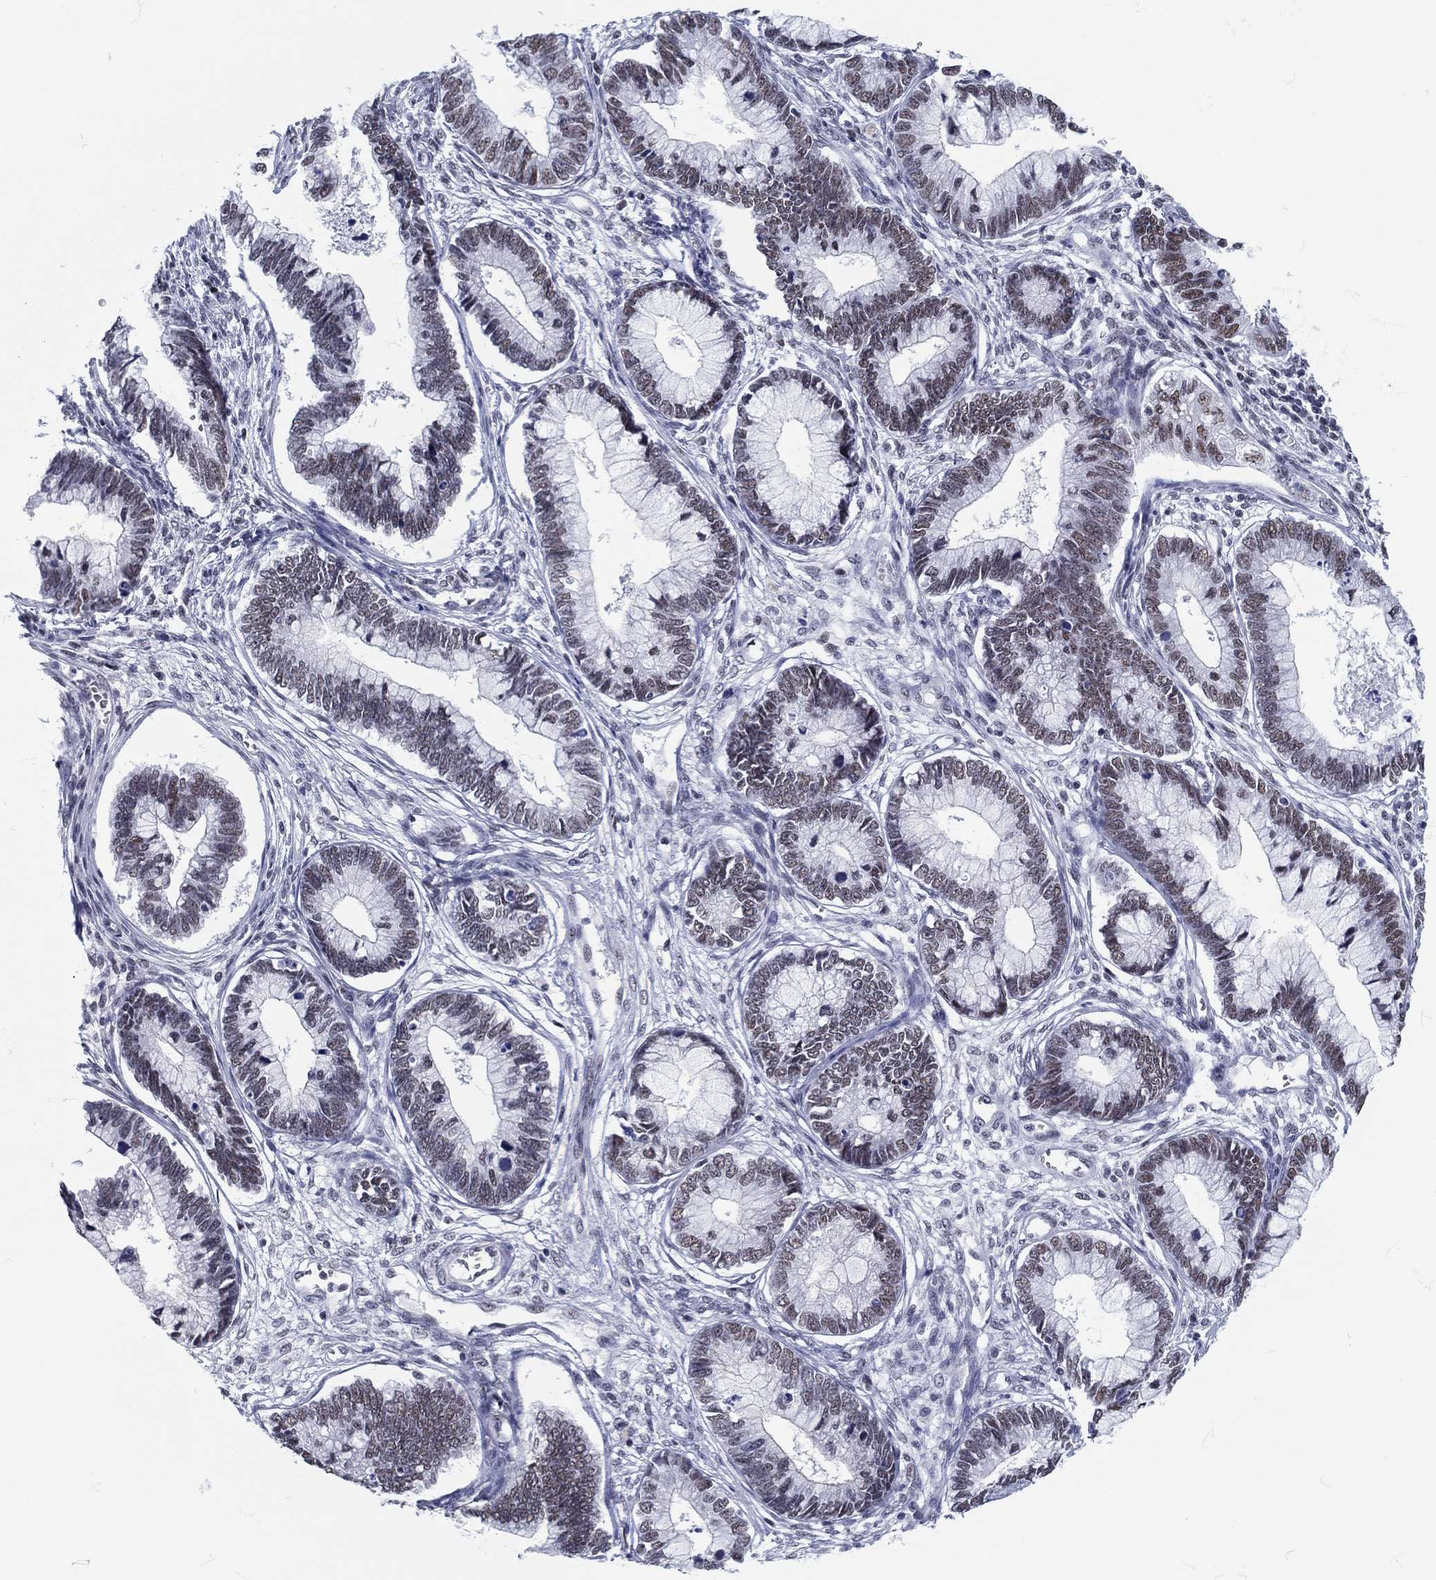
{"staining": {"intensity": "weak", "quantity": "25%-75%", "location": "nuclear"}, "tissue": "cervical cancer", "cell_type": "Tumor cells", "image_type": "cancer", "snomed": [{"axis": "morphology", "description": "Adenocarcinoma, NOS"}, {"axis": "topography", "description": "Cervix"}], "caption": "Immunohistochemical staining of human cervical cancer (adenocarcinoma) displays low levels of weak nuclear protein expression in about 25%-75% of tumor cells.", "gene": "MAPK8IP1", "patient": {"sex": "female", "age": 44}}